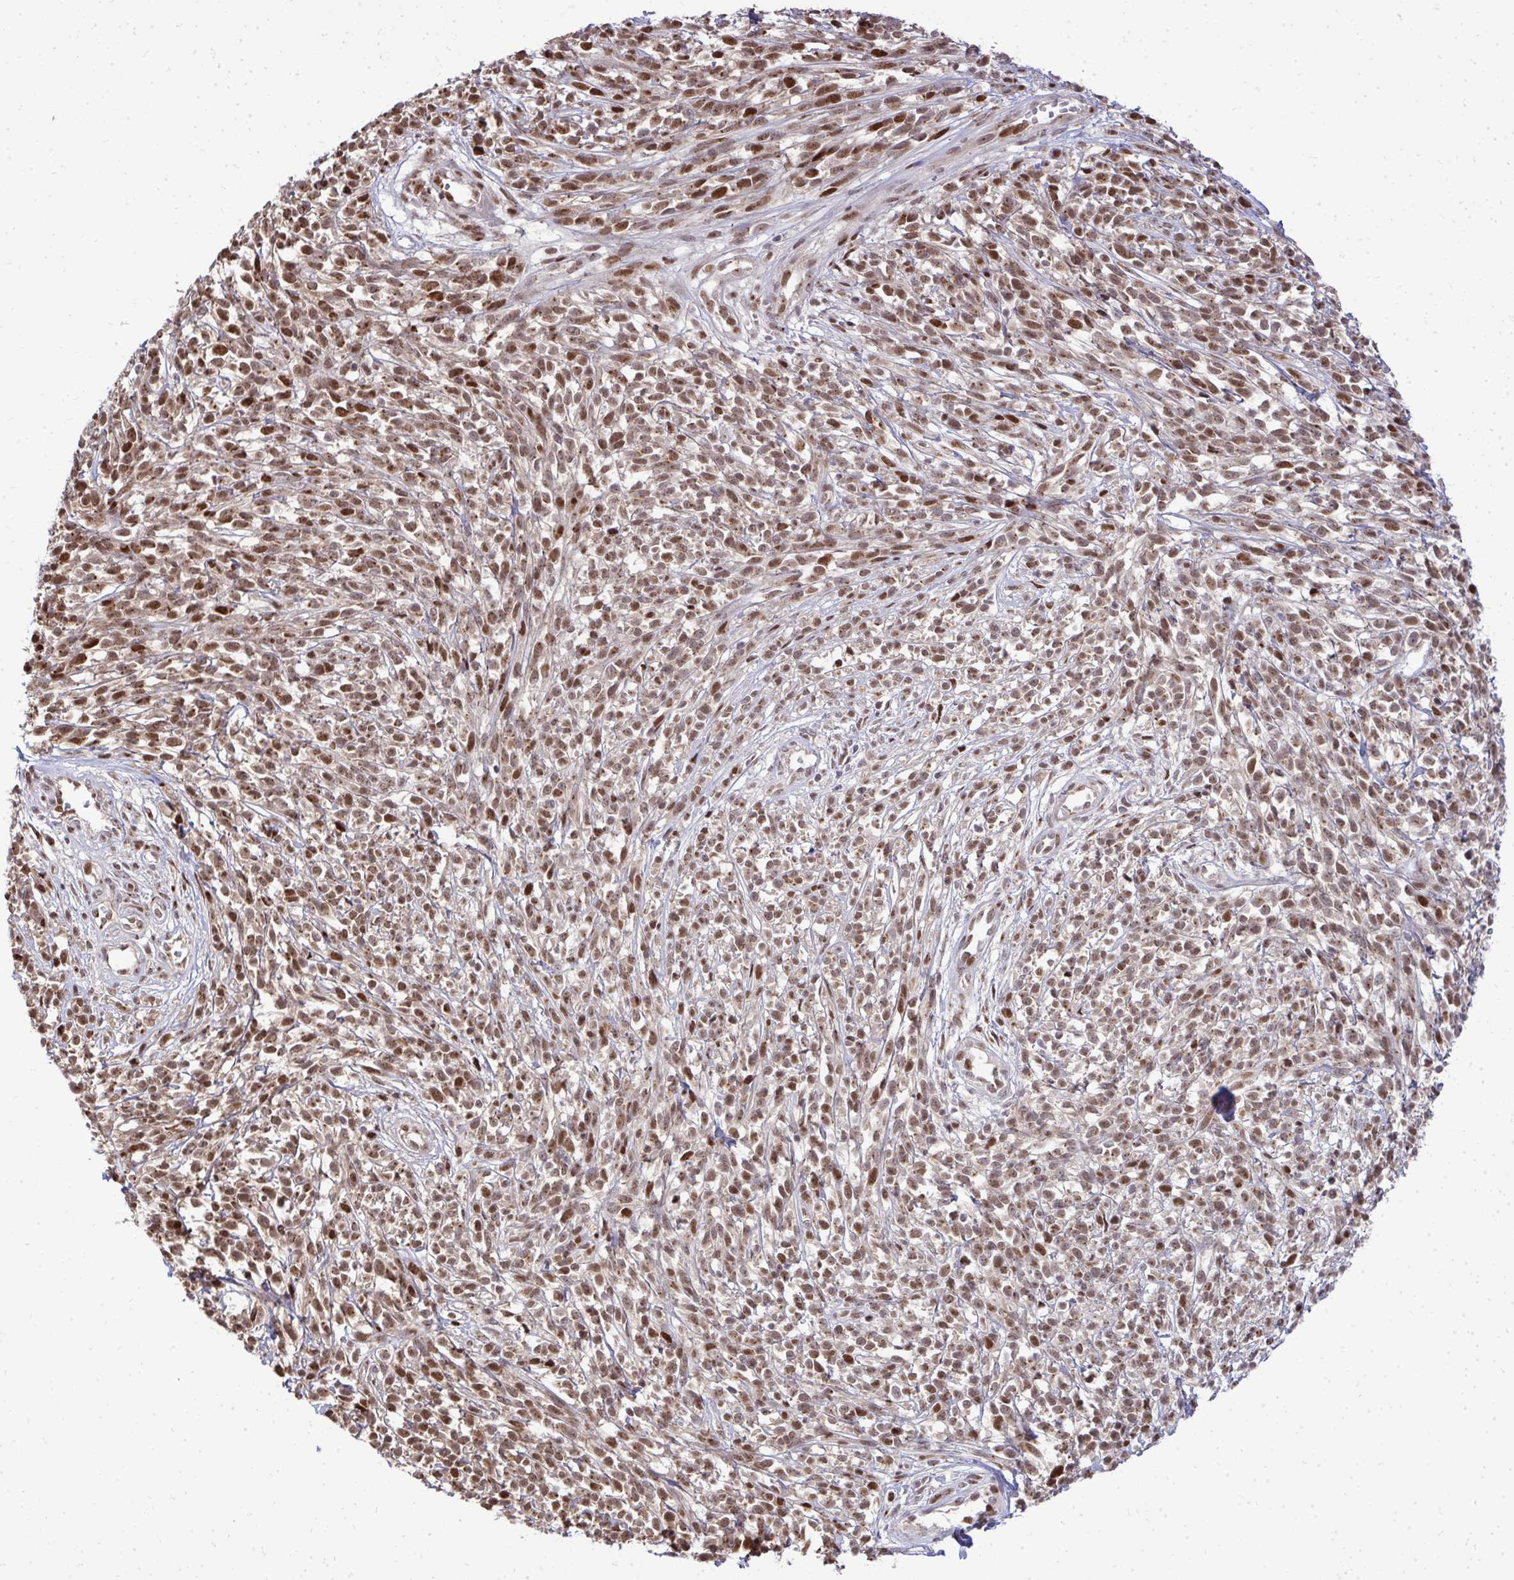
{"staining": {"intensity": "moderate", "quantity": ">75%", "location": "cytoplasmic/membranous,nuclear"}, "tissue": "melanoma", "cell_type": "Tumor cells", "image_type": "cancer", "snomed": [{"axis": "morphology", "description": "Malignant melanoma, NOS"}, {"axis": "topography", "description": "Skin"}, {"axis": "topography", "description": "Skin of trunk"}], "caption": "Malignant melanoma stained for a protein shows moderate cytoplasmic/membranous and nuclear positivity in tumor cells. Using DAB (3,3'-diaminobenzidine) (brown) and hematoxylin (blue) stains, captured at high magnification using brightfield microscopy.", "gene": "PIGY", "patient": {"sex": "male", "age": 74}}